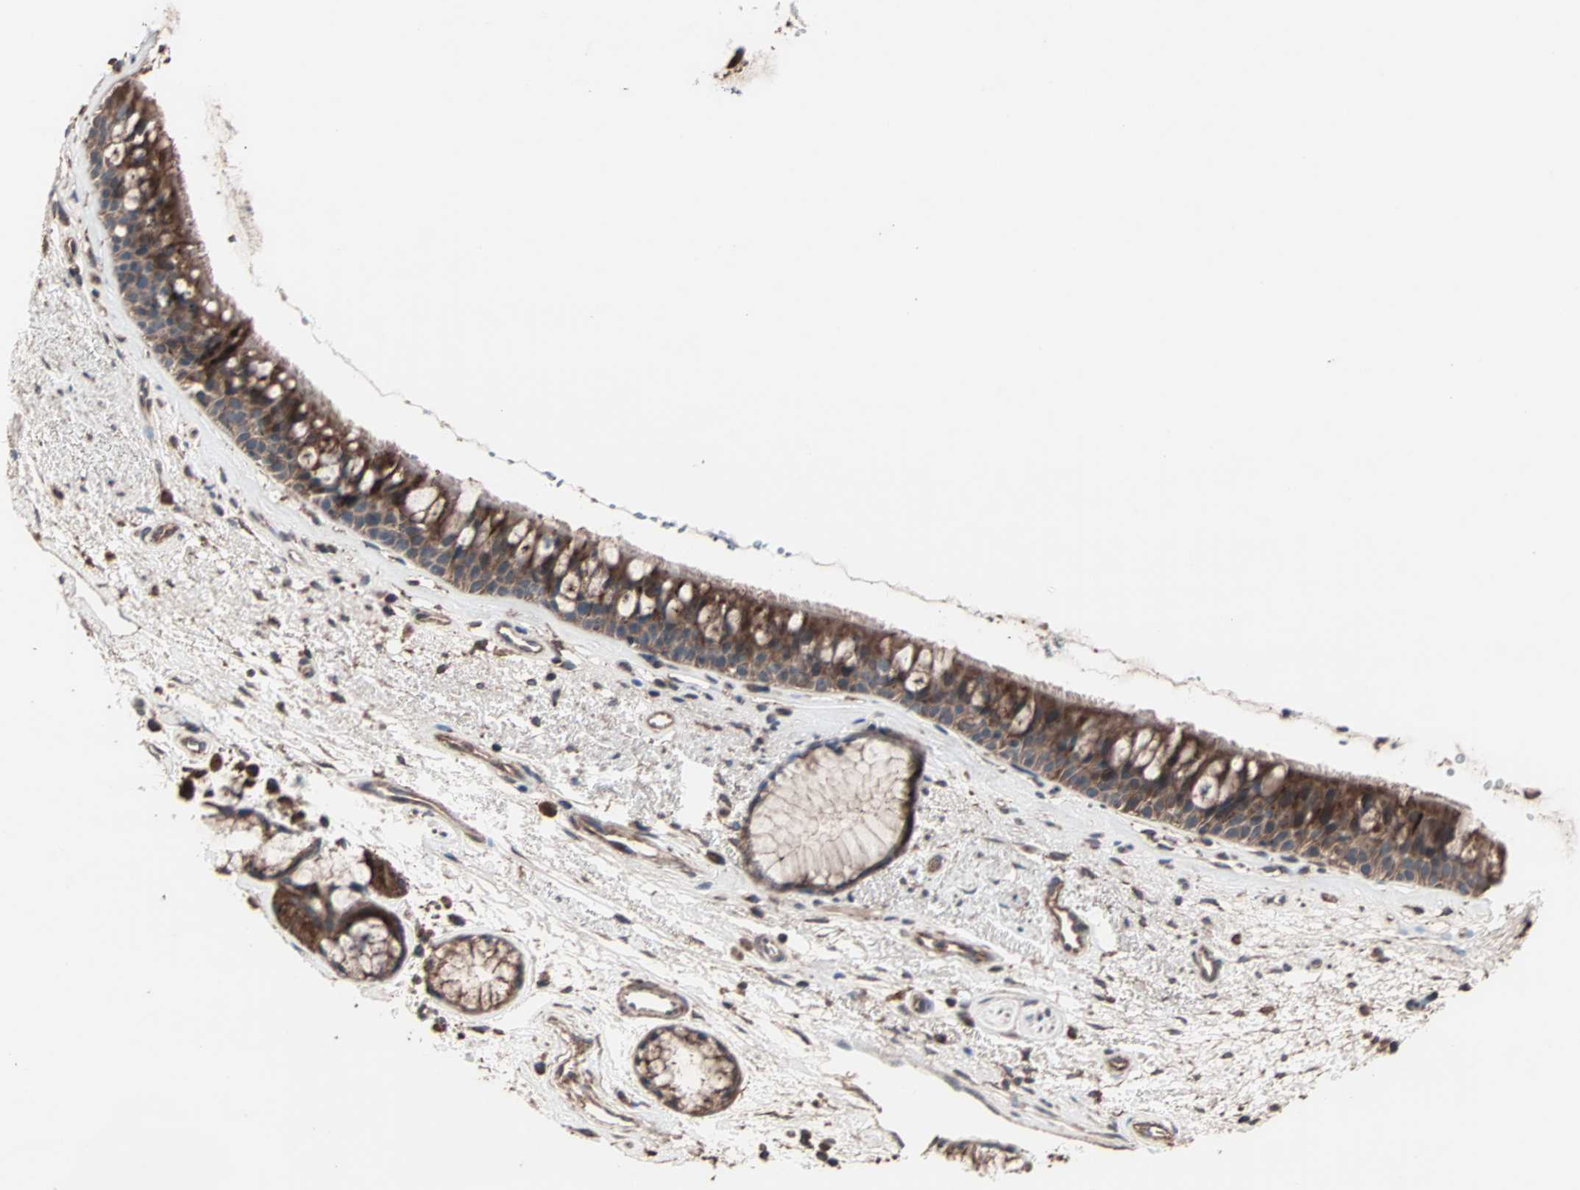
{"staining": {"intensity": "strong", "quantity": ">75%", "location": "cytoplasmic/membranous"}, "tissue": "bronchus", "cell_type": "Respiratory epithelial cells", "image_type": "normal", "snomed": [{"axis": "morphology", "description": "Normal tissue, NOS"}, {"axis": "topography", "description": "Bronchus"}], "caption": "Normal bronchus reveals strong cytoplasmic/membranous expression in about >75% of respiratory epithelial cells, visualized by immunohistochemistry.", "gene": "MRPL2", "patient": {"sex": "female", "age": 54}}